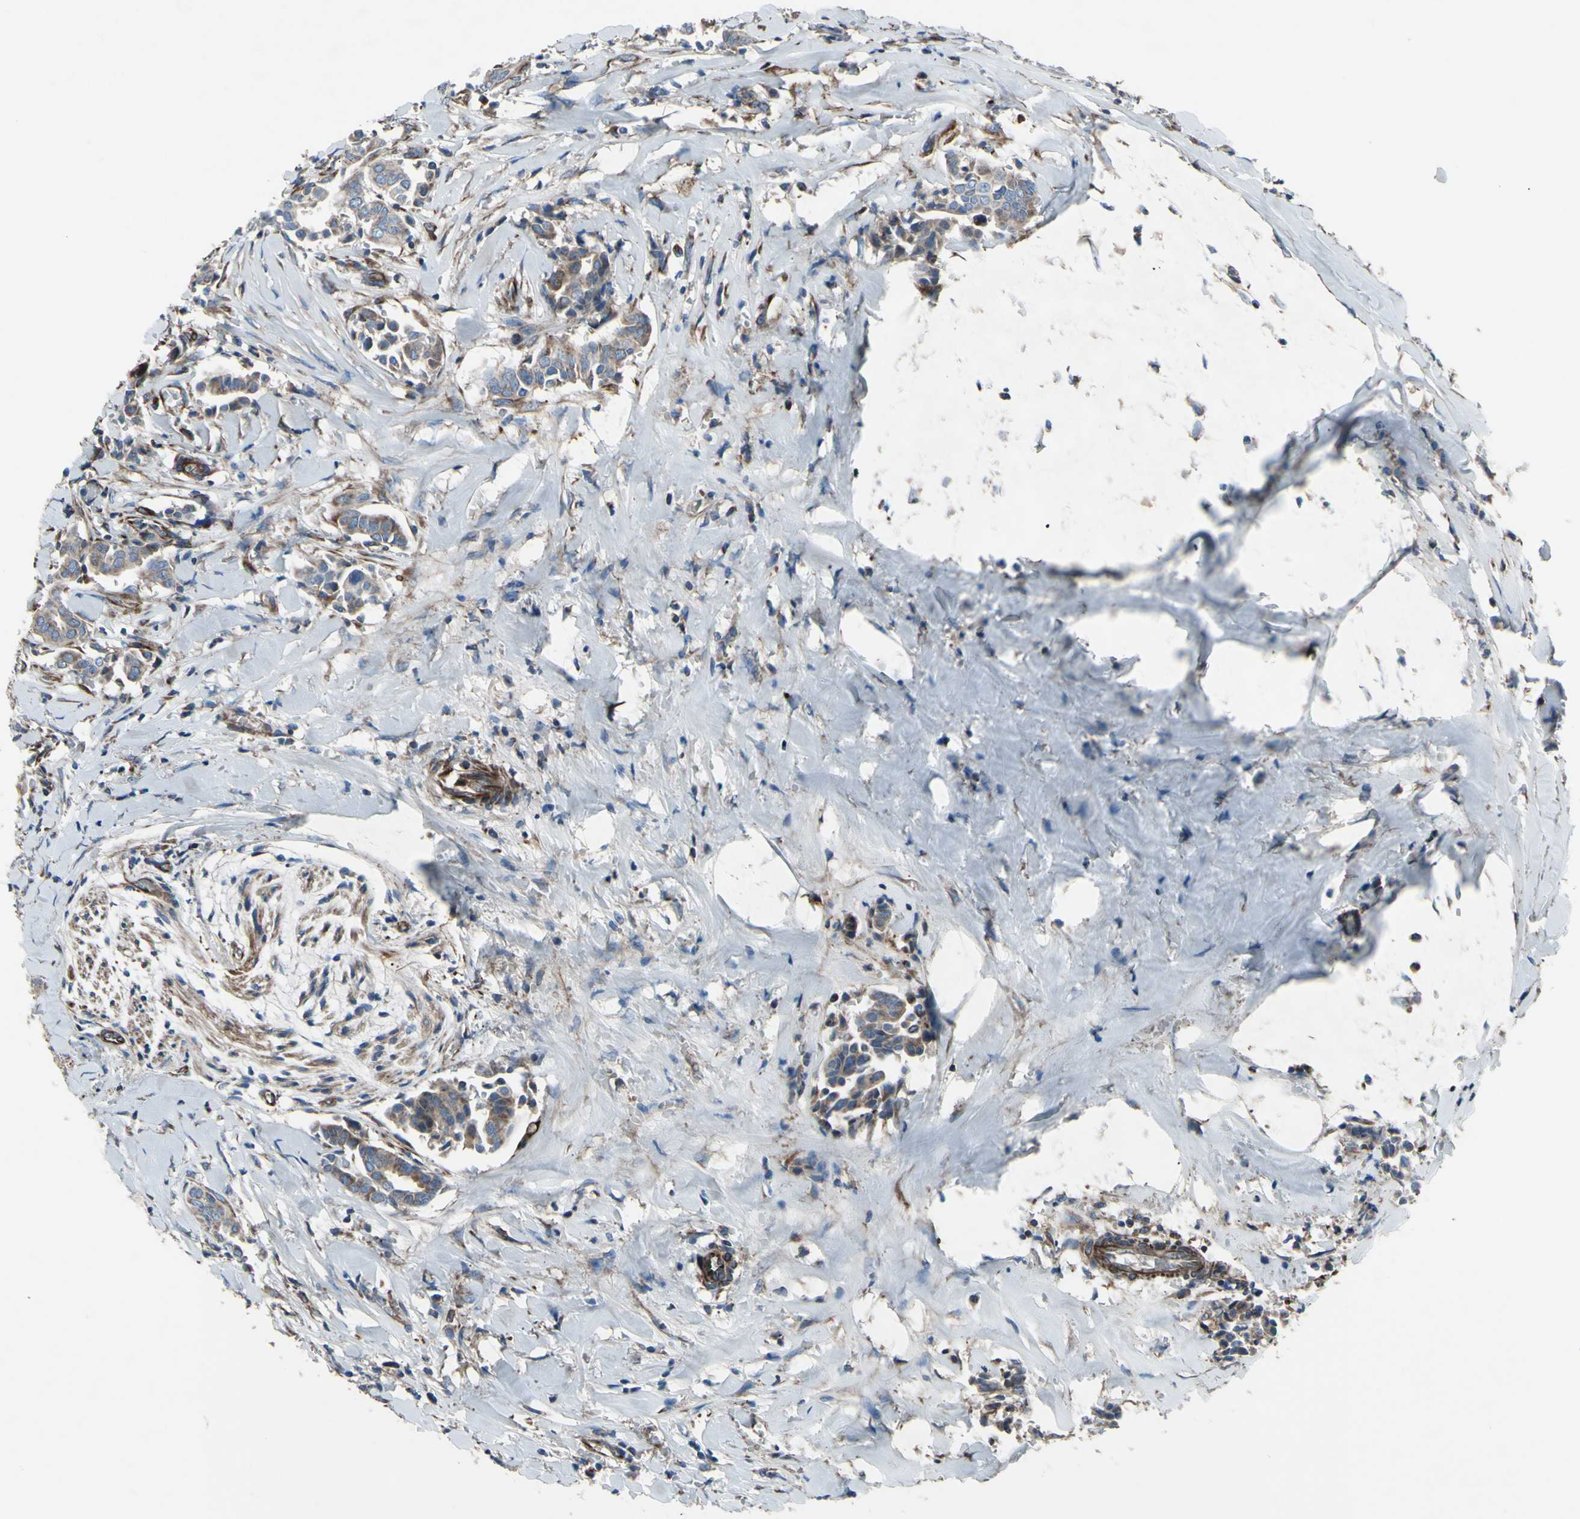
{"staining": {"intensity": "moderate", "quantity": ">75%", "location": "cytoplasmic/membranous"}, "tissue": "head and neck cancer", "cell_type": "Tumor cells", "image_type": "cancer", "snomed": [{"axis": "morphology", "description": "Adenocarcinoma, NOS"}, {"axis": "topography", "description": "Salivary gland"}, {"axis": "topography", "description": "Head-Neck"}], "caption": "Head and neck cancer stained for a protein (brown) demonstrates moderate cytoplasmic/membranous positive expression in approximately >75% of tumor cells.", "gene": "EMC7", "patient": {"sex": "female", "age": 59}}